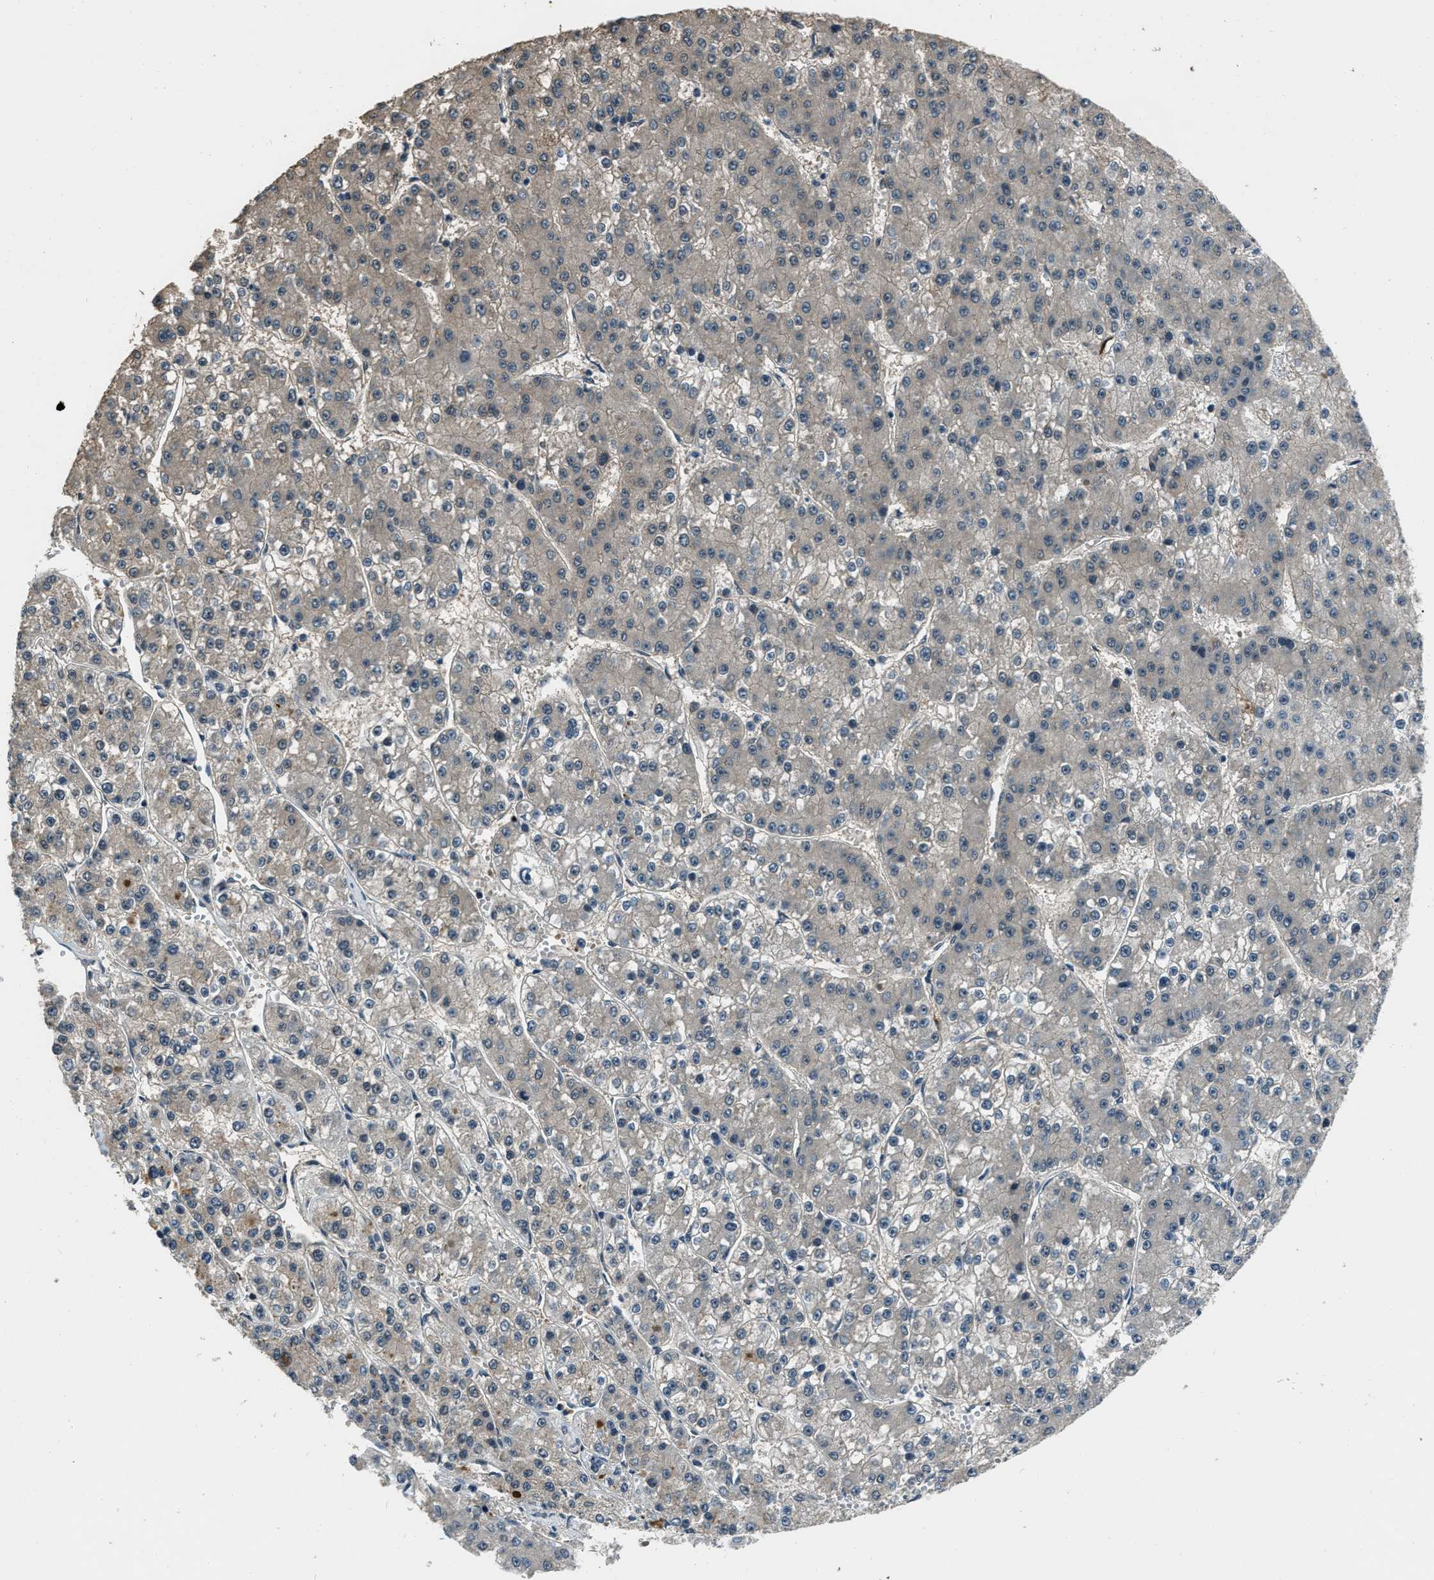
{"staining": {"intensity": "weak", "quantity": "<25%", "location": "cytoplasmic/membranous"}, "tissue": "liver cancer", "cell_type": "Tumor cells", "image_type": "cancer", "snomed": [{"axis": "morphology", "description": "Carcinoma, Hepatocellular, NOS"}, {"axis": "topography", "description": "Liver"}], "caption": "High power microscopy image of an immunohistochemistry (IHC) photomicrograph of hepatocellular carcinoma (liver), revealing no significant staining in tumor cells.", "gene": "NUDCD3", "patient": {"sex": "female", "age": 73}}